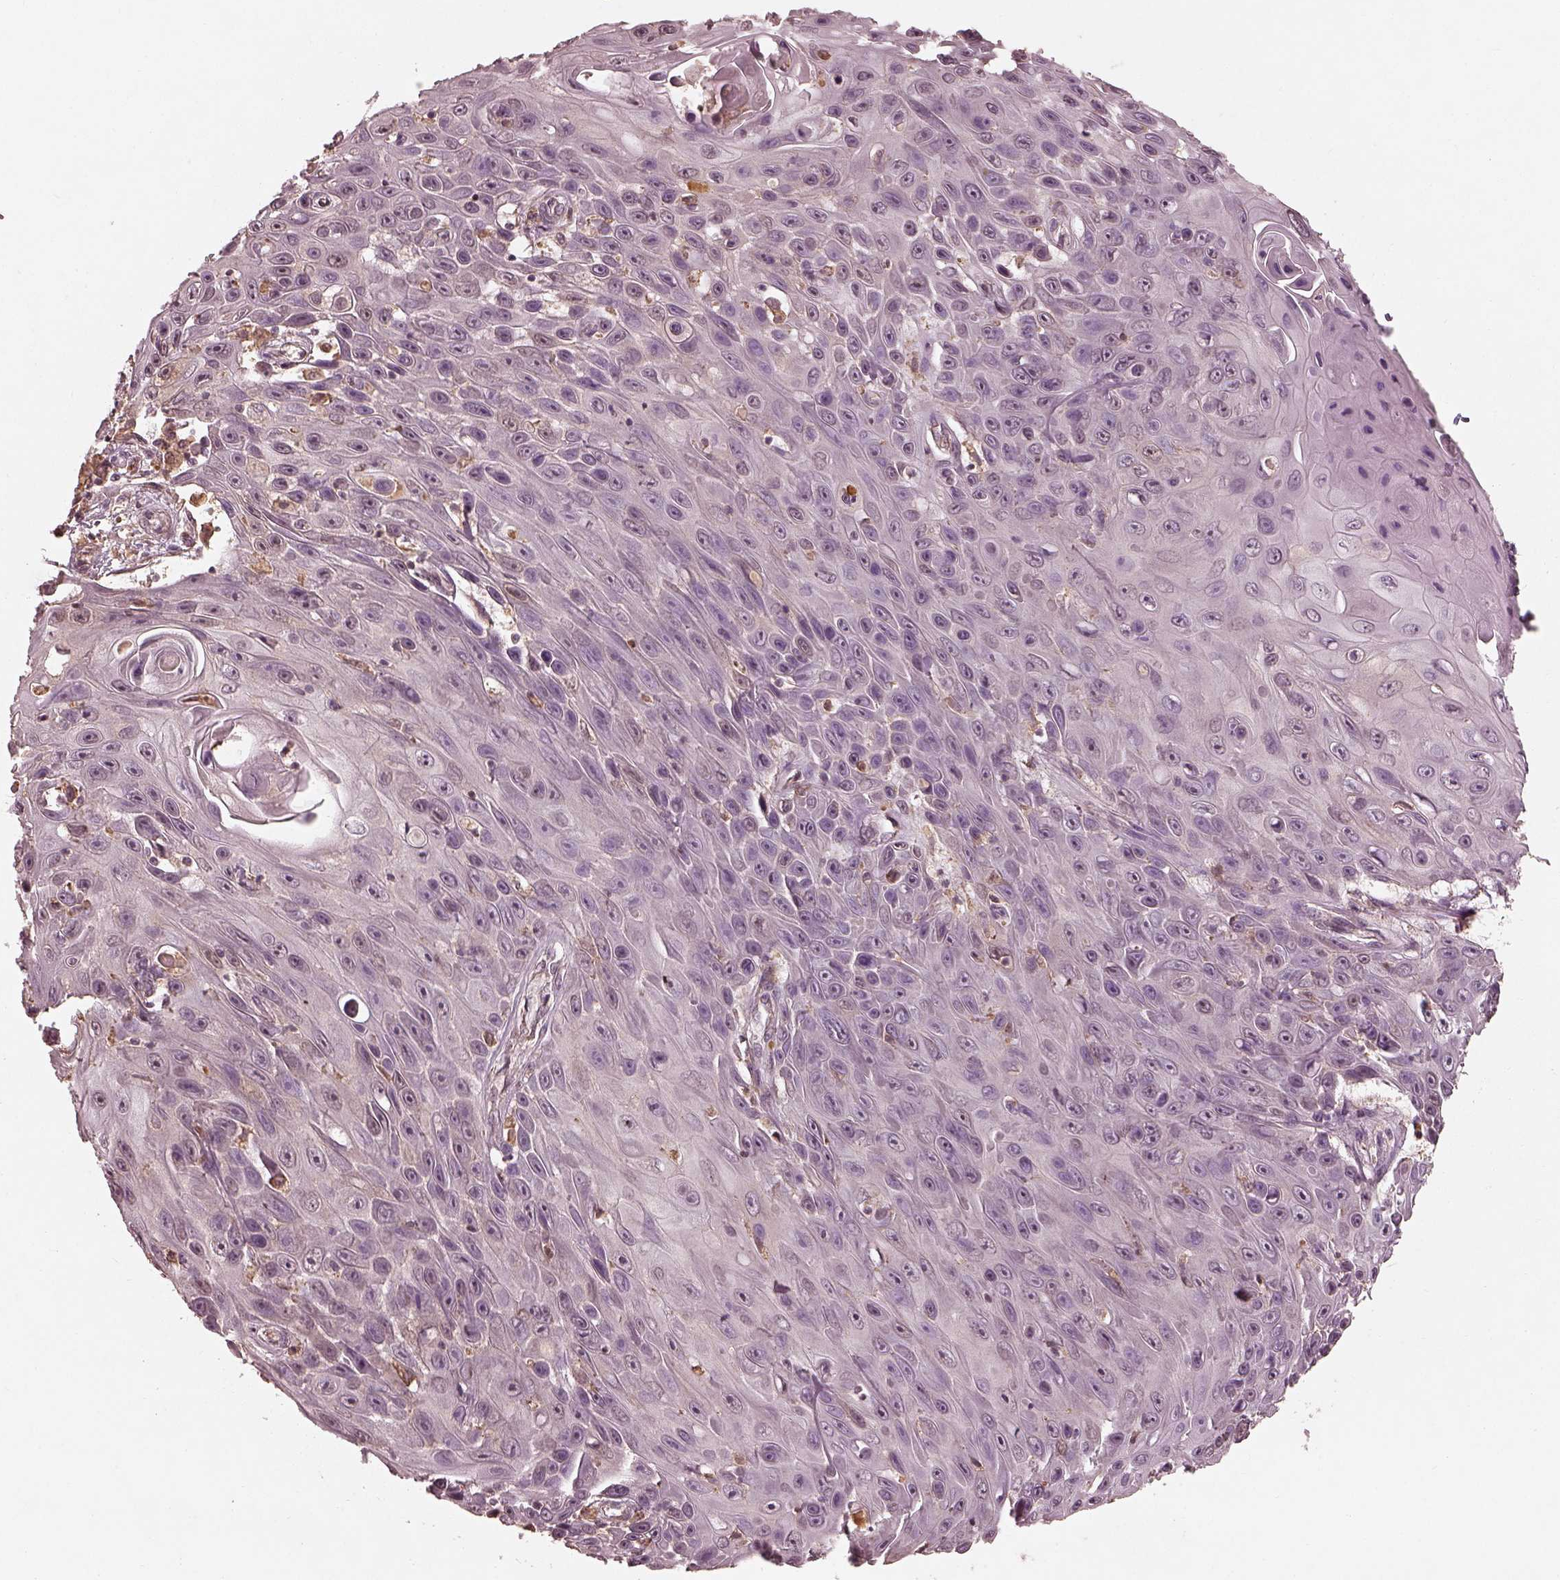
{"staining": {"intensity": "negative", "quantity": "none", "location": "none"}, "tissue": "skin cancer", "cell_type": "Tumor cells", "image_type": "cancer", "snomed": [{"axis": "morphology", "description": "Squamous cell carcinoma, NOS"}, {"axis": "topography", "description": "Skin"}], "caption": "This histopathology image is of skin cancer (squamous cell carcinoma) stained with immunohistochemistry (IHC) to label a protein in brown with the nuclei are counter-stained blue. There is no staining in tumor cells.", "gene": "CALR3", "patient": {"sex": "male", "age": 82}}